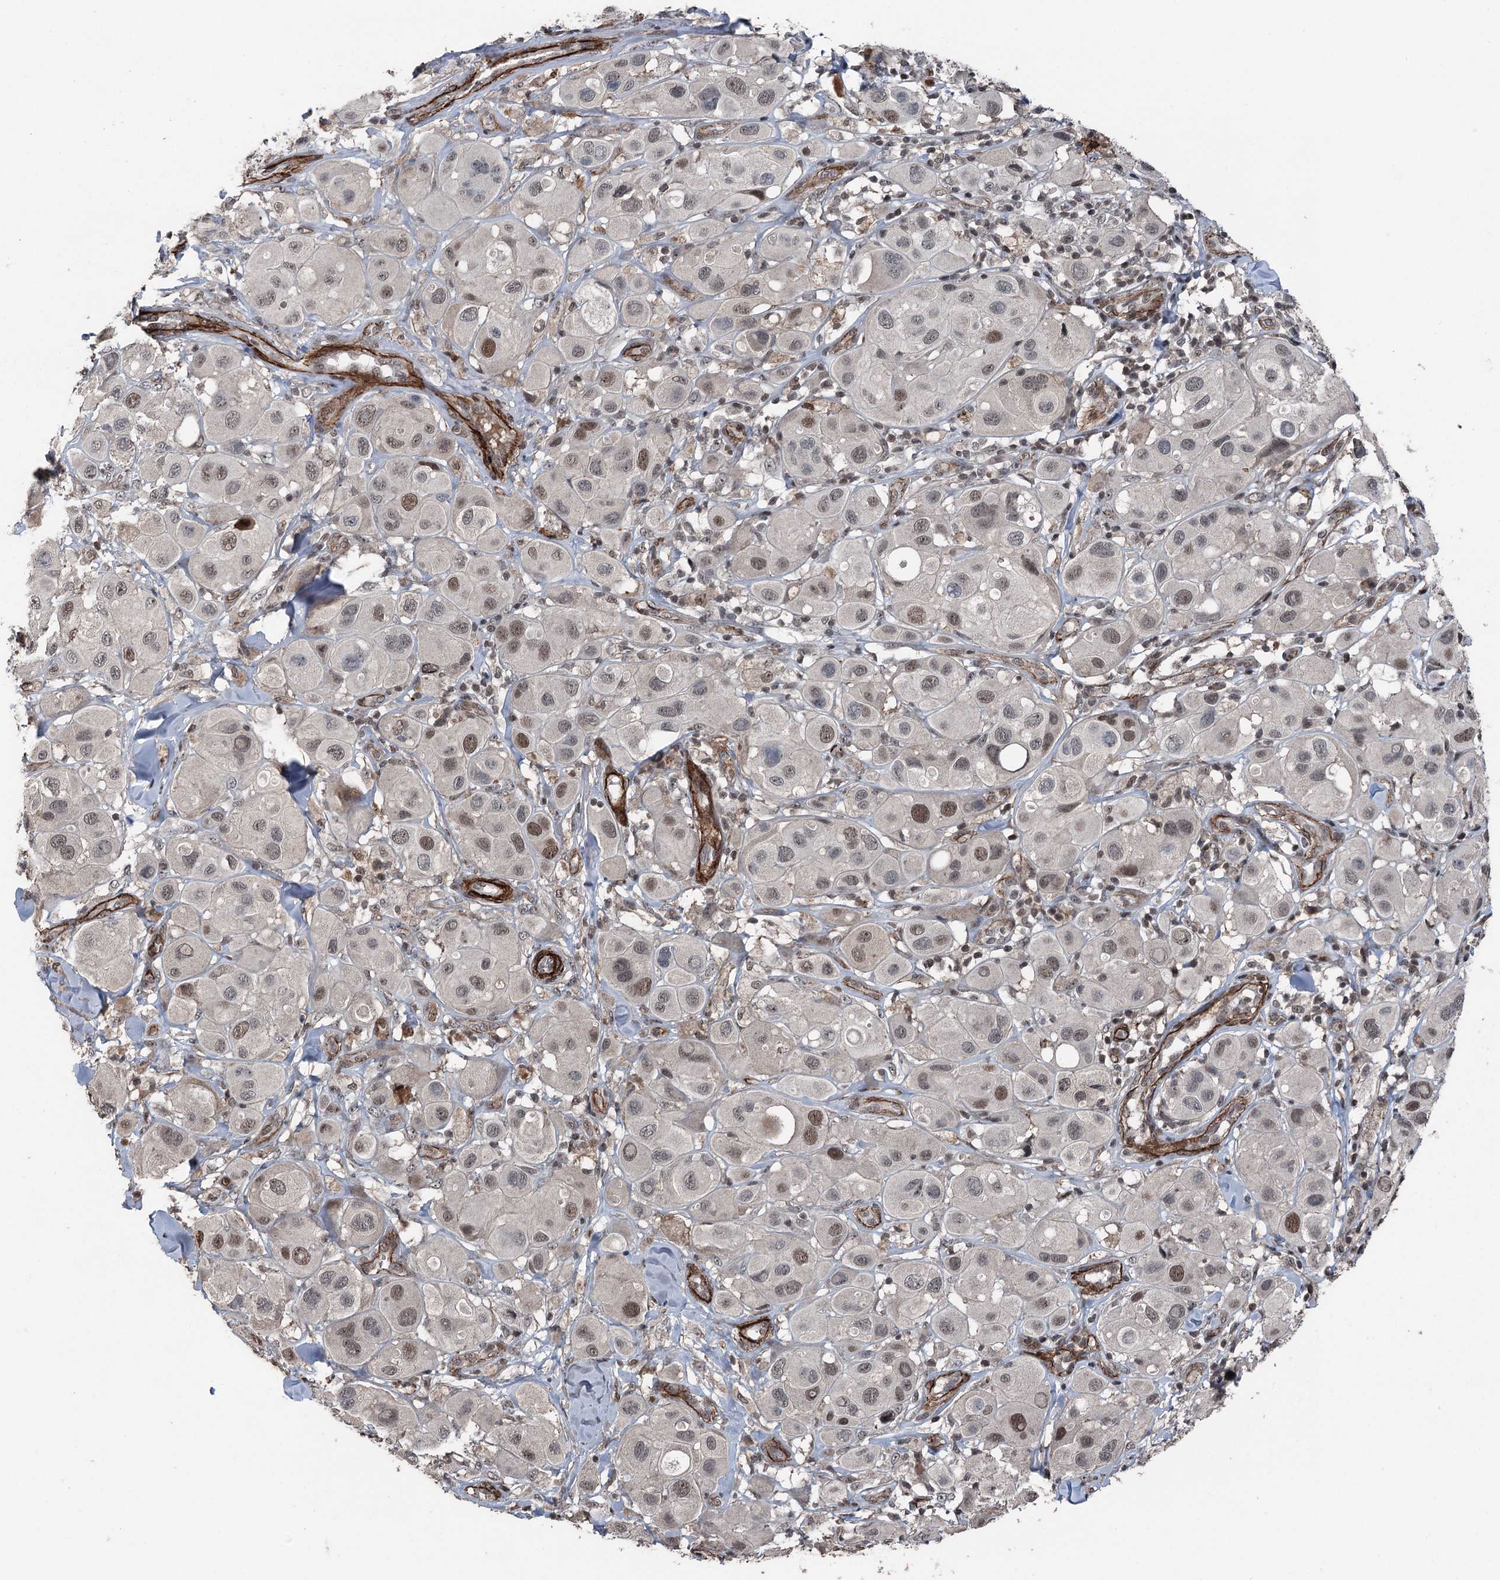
{"staining": {"intensity": "moderate", "quantity": ">75%", "location": "nuclear"}, "tissue": "melanoma", "cell_type": "Tumor cells", "image_type": "cancer", "snomed": [{"axis": "morphology", "description": "Malignant melanoma, Metastatic site"}, {"axis": "topography", "description": "Skin"}], "caption": "A high-resolution micrograph shows immunohistochemistry (IHC) staining of melanoma, which displays moderate nuclear expression in approximately >75% of tumor cells.", "gene": "CCDC82", "patient": {"sex": "male", "age": 41}}